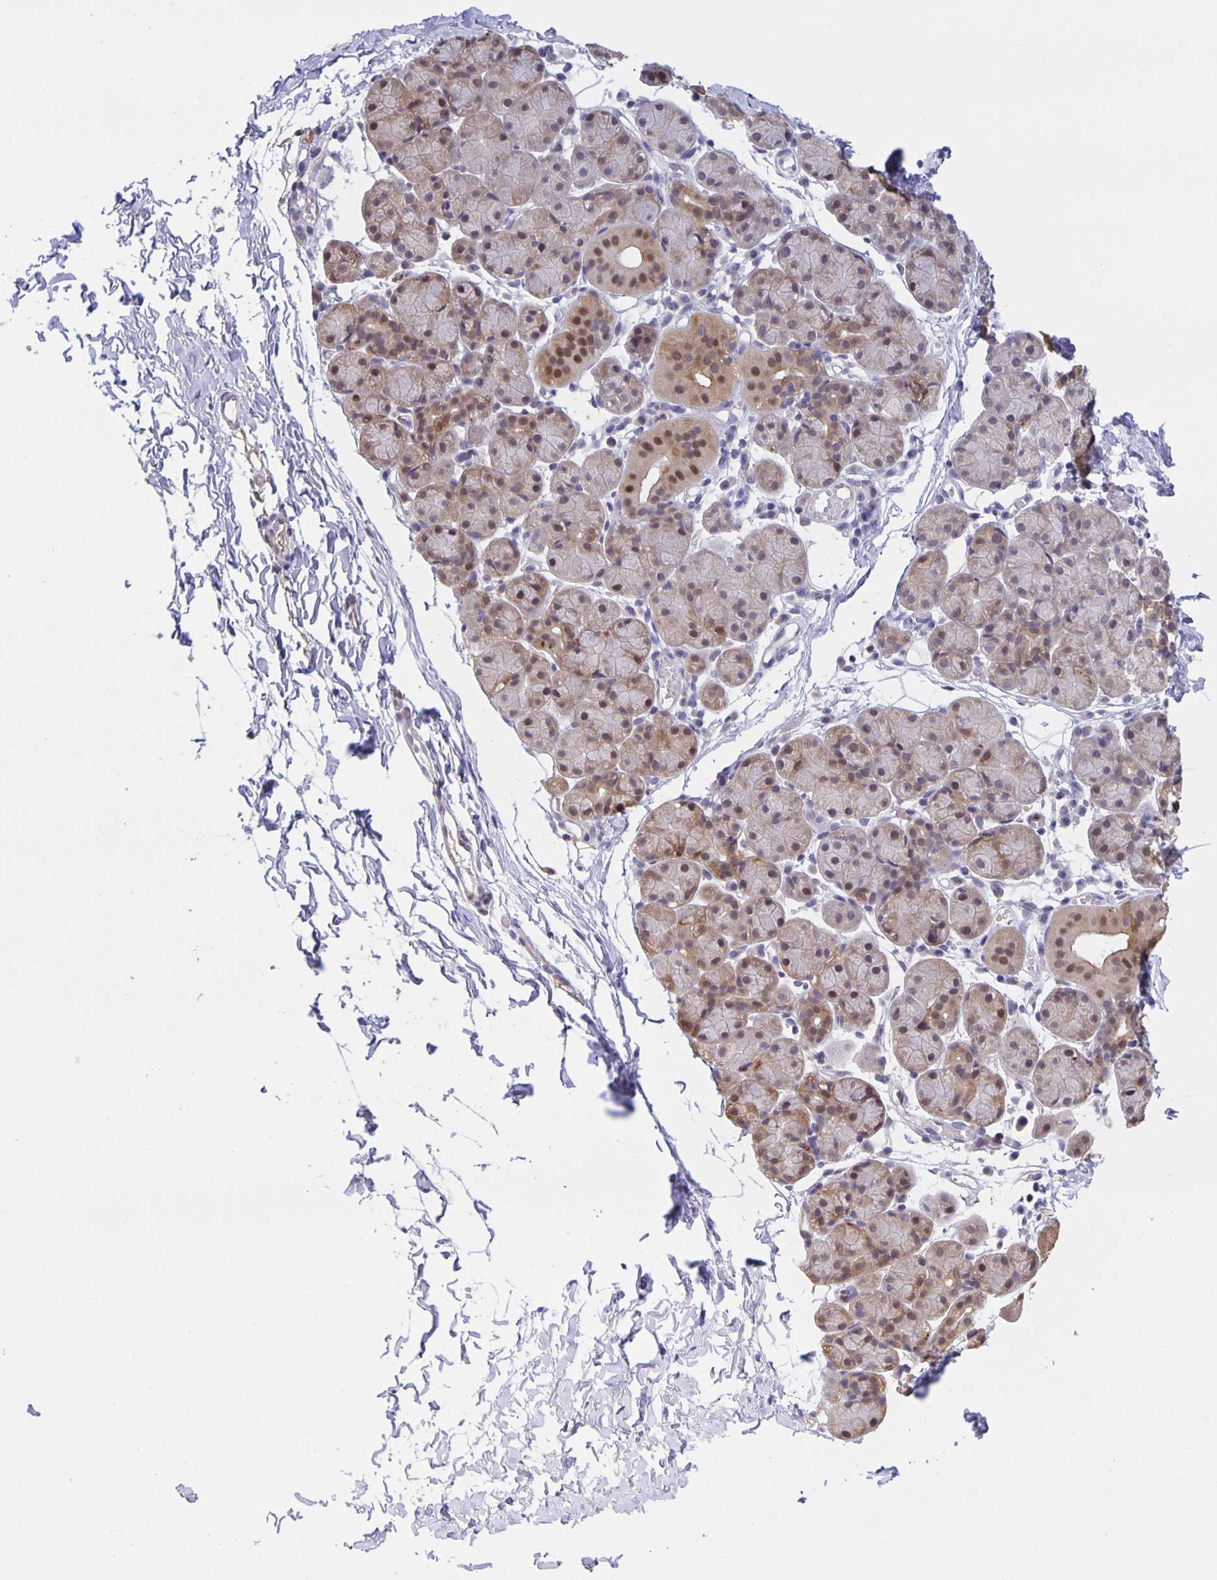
{"staining": {"intensity": "moderate", "quantity": "<25%", "location": "cytoplasmic/membranous,nuclear"}, "tissue": "salivary gland", "cell_type": "Glandular cells", "image_type": "normal", "snomed": [{"axis": "morphology", "description": "Normal tissue, NOS"}, {"axis": "morphology", "description": "Inflammation, NOS"}, {"axis": "topography", "description": "Lymph node"}, {"axis": "topography", "description": "Salivary gland"}], "caption": "Protein expression by immunohistochemistry displays moderate cytoplasmic/membranous,nuclear positivity in approximately <25% of glandular cells in unremarkable salivary gland.", "gene": "MARCHF6", "patient": {"sex": "male", "age": 3}}